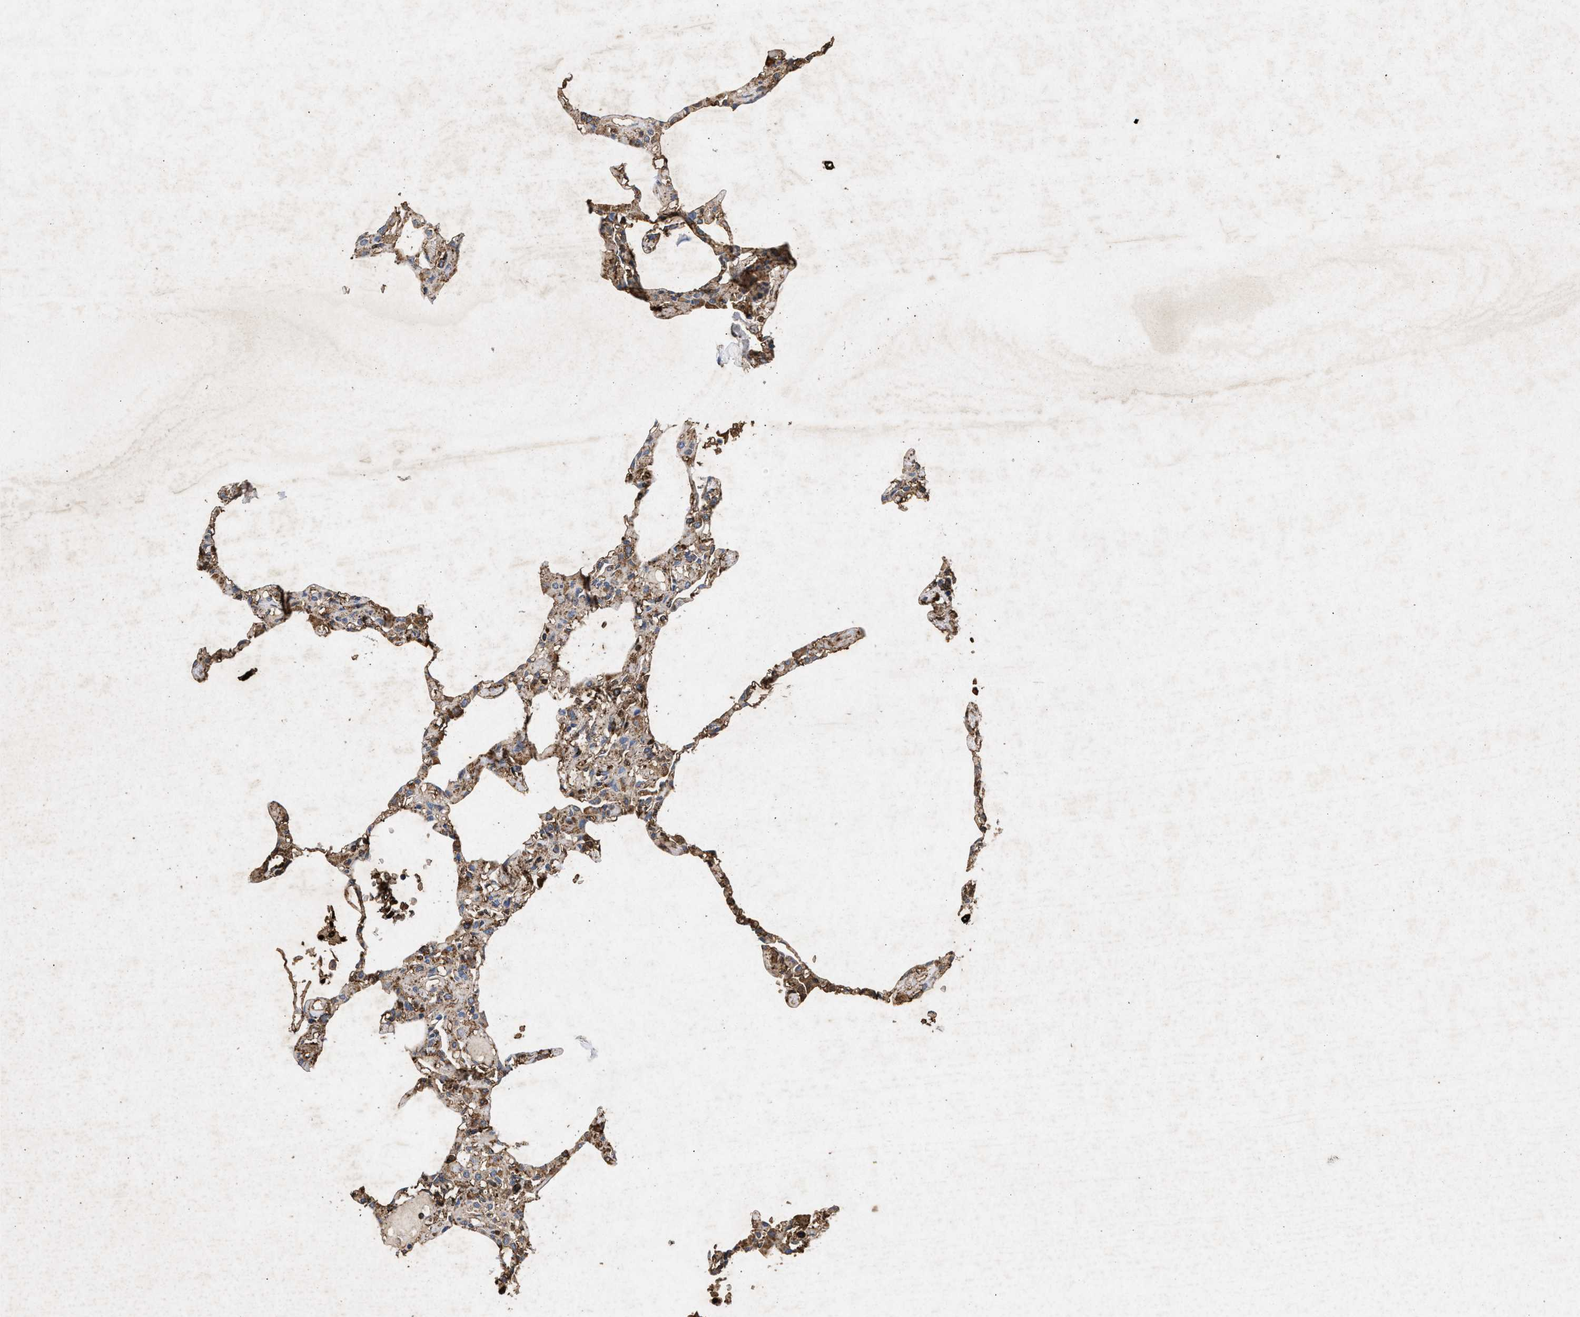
{"staining": {"intensity": "weak", "quantity": "<25%", "location": "cytoplasmic/membranous"}, "tissue": "lung", "cell_type": "Alveolar cells", "image_type": "normal", "snomed": [{"axis": "morphology", "description": "Normal tissue, NOS"}, {"axis": "topography", "description": "Lung"}], "caption": "There is no significant staining in alveolar cells of lung. Nuclei are stained in blue.", "gene": "LTB4R2", "patient": {"sex": "female", "age": 49}}